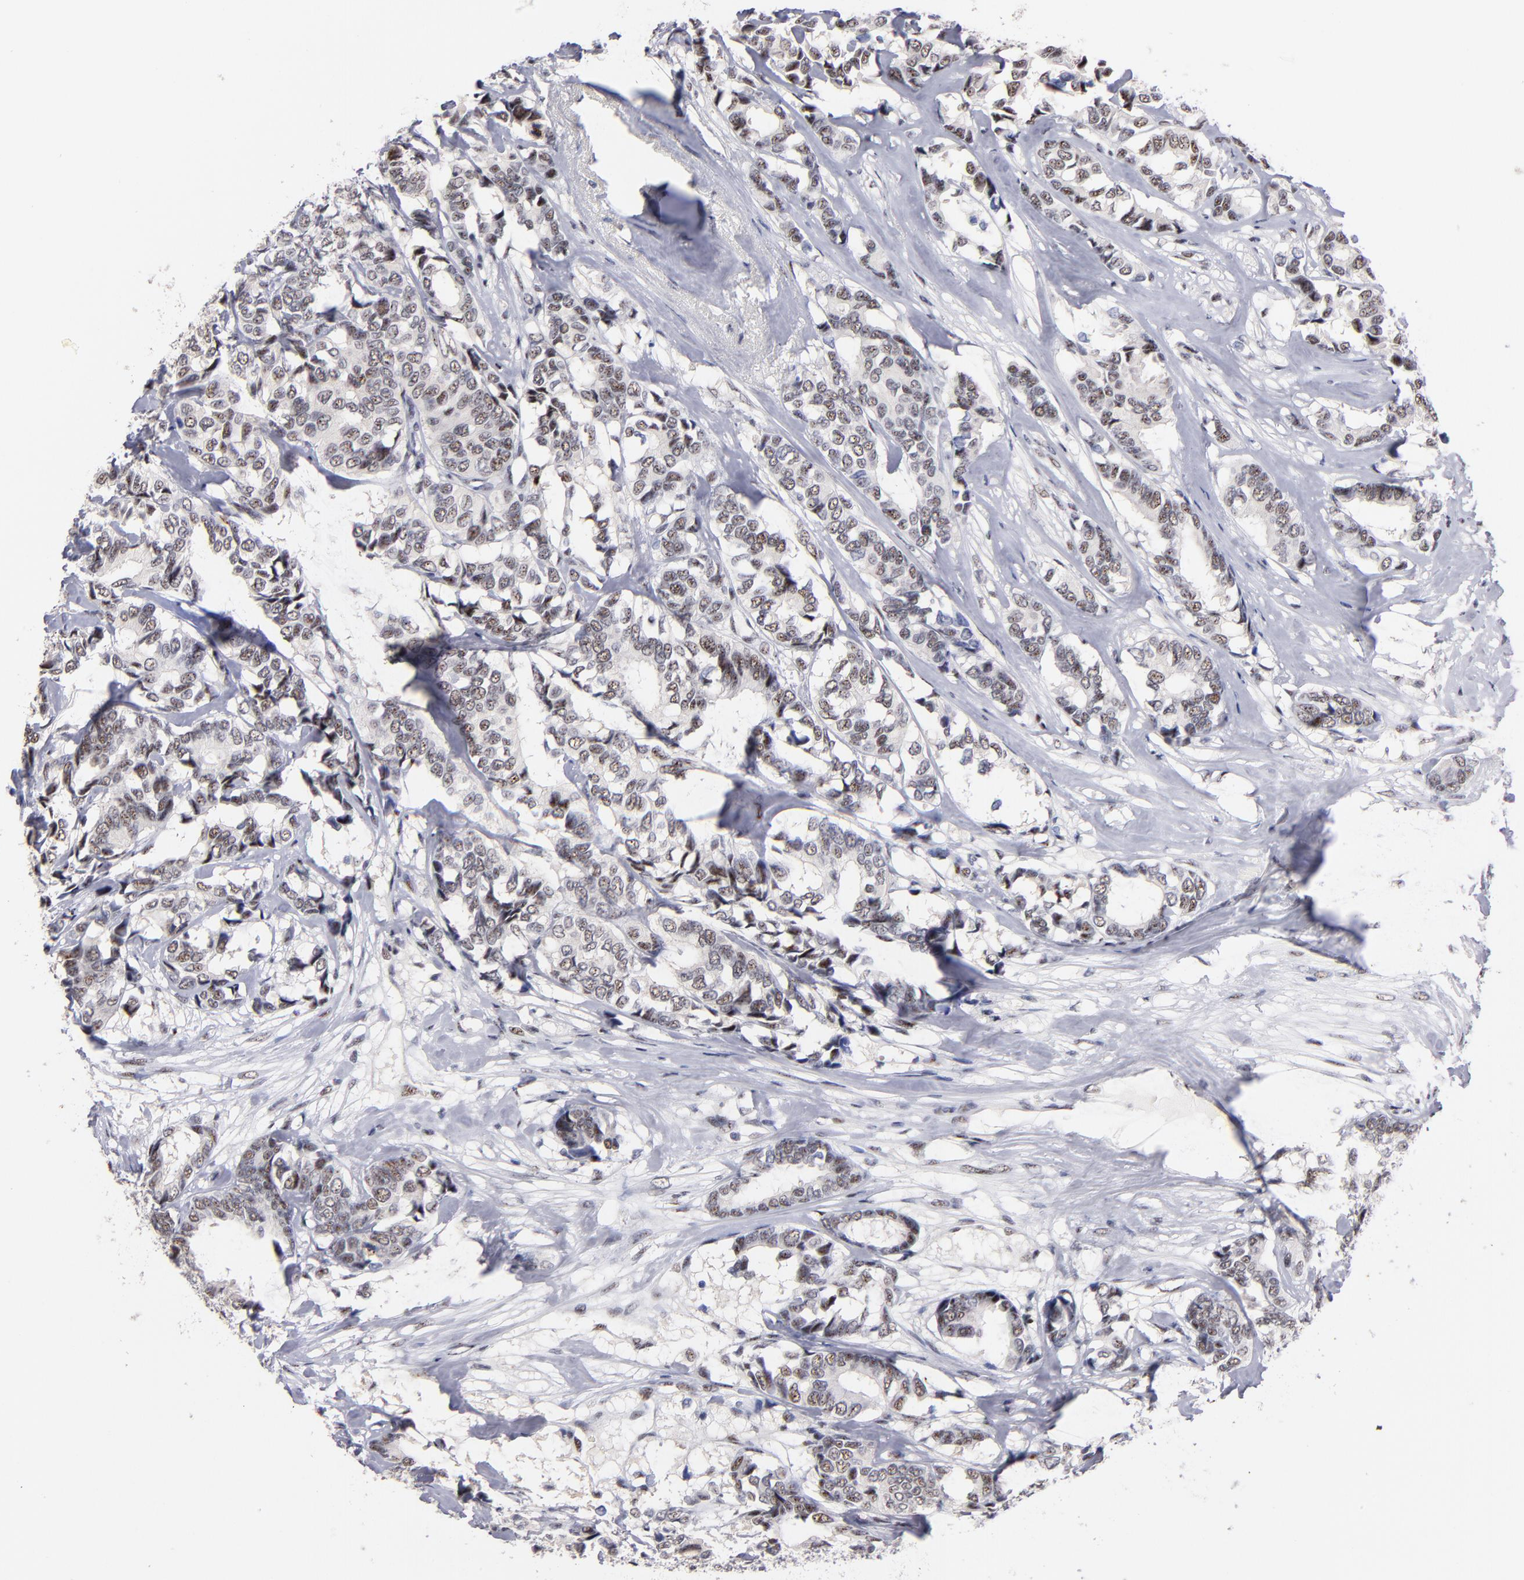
{"staining": {"intensity": "moderate", "quantity": "25%-75%", "location": "nuclear"}, "tissue": "breast cancer", "cell_type": "Tumor cells", "image_type": "cancer", "snomed": [{"axis": "morphology", "description": "Duct carcinoma"}, {"axis": "topography", "description": "Breast"}], "caption": "Protein expression analysis of human breast cancer (intraductal carcinoma) reveals moderate nuclear expression in about 25%-75% of tumor cells.", "gene": "RAF1", "patient": {"sex": "female", "age": 87}}